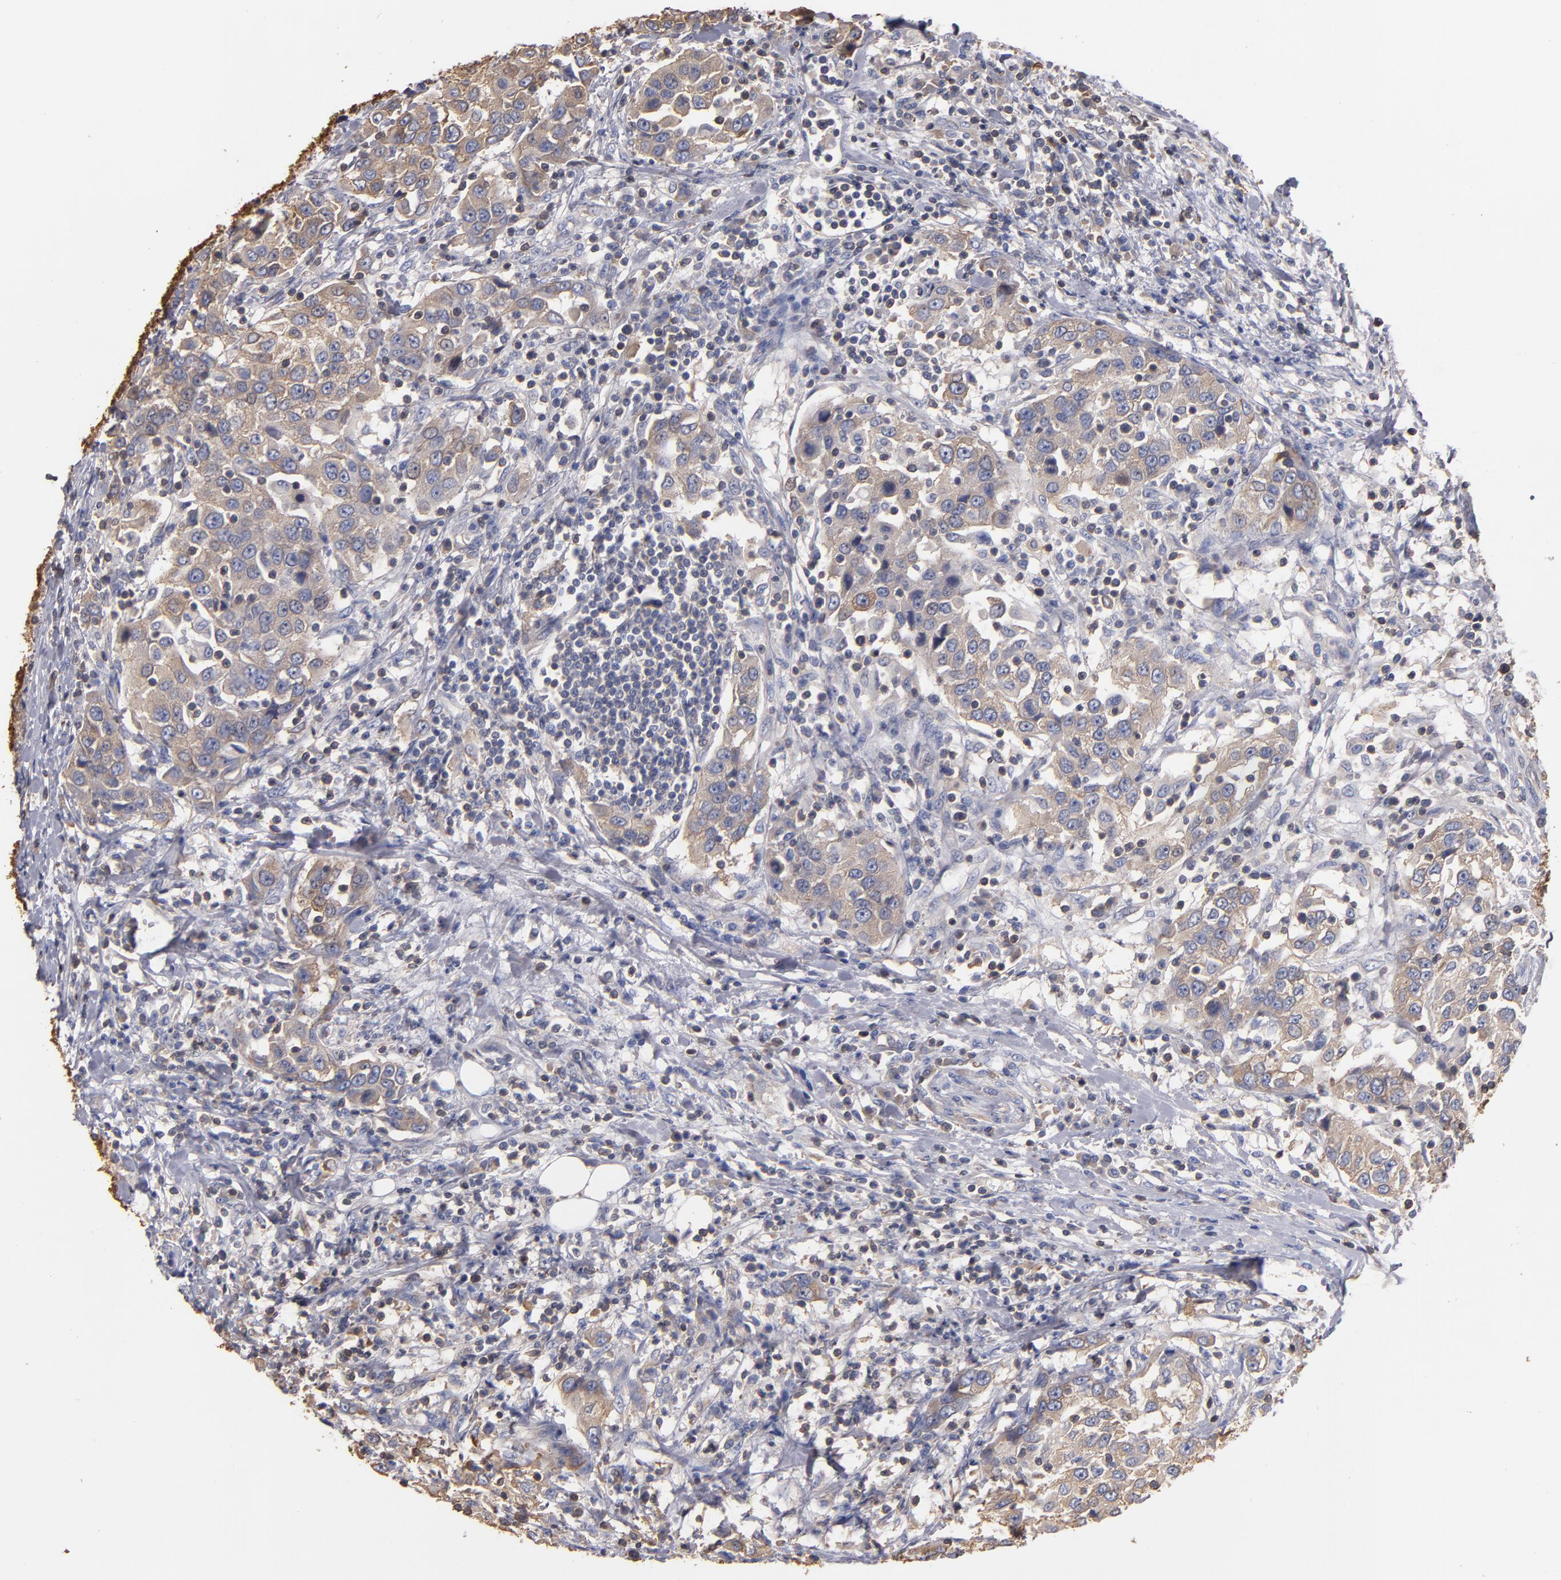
{"staining": {"intensity": "moderate", "quantity": ">75%", "location": "cytoplasmic/membranous"}, "tissue": "urothelial cancer", "cell_type": "Tumor cells", "image_type": "cancer", "snomed": [{"axis": "morphology", "description": "Urothelial carcinoma, High grade"}, {"axis": "topography", "description": "Urinary bladder"}], "caption": "This is an image of immunohistochemistry staining of urothelial cancer, which shows moderate expression in the cytoplasmic/membranous of tumor cells.", "gene": "ESYT2", "patient": {"sex": "female", "age": 80}}